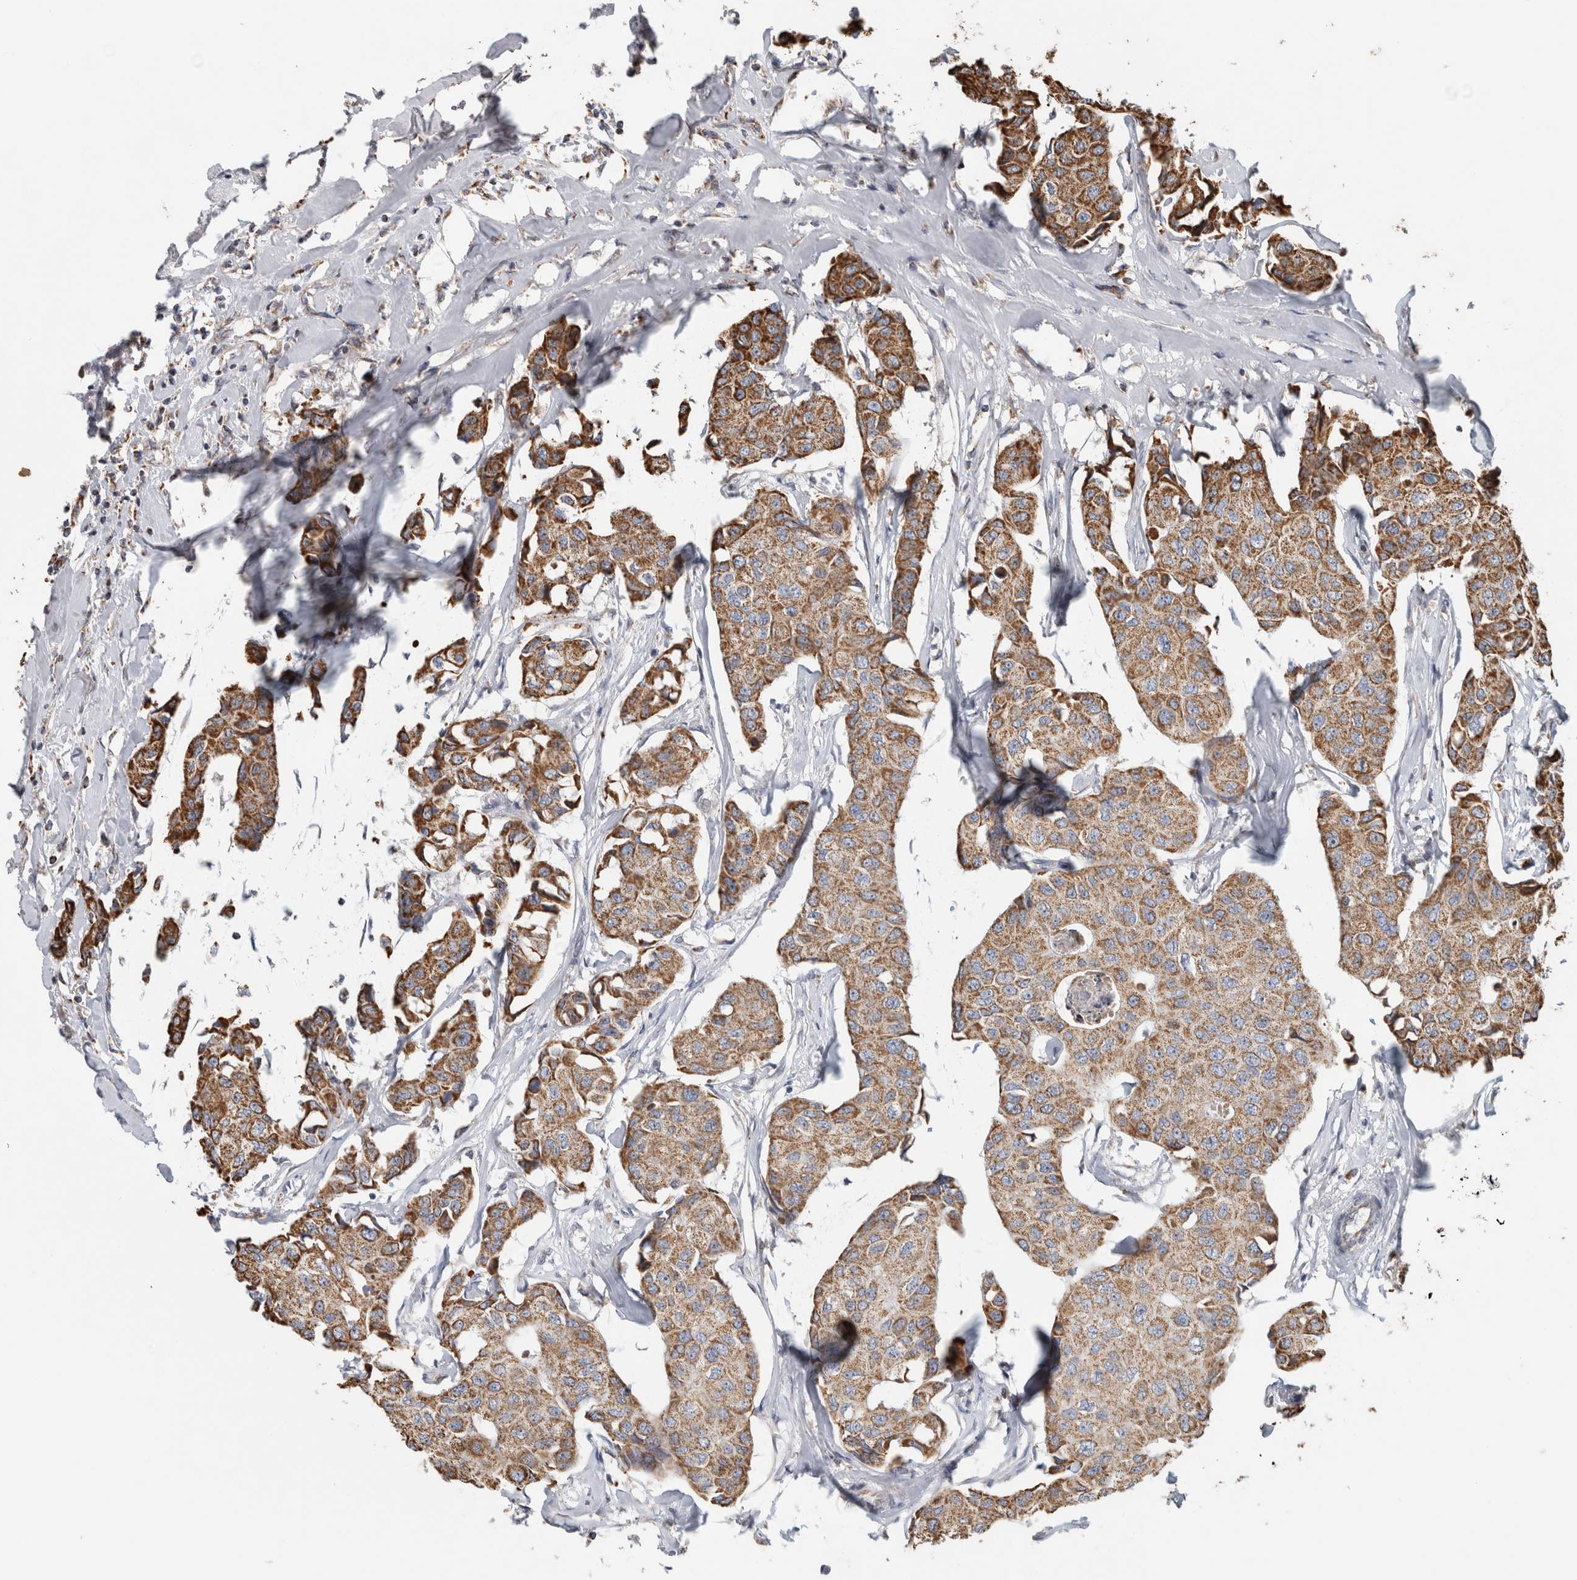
{"staining": {"intensity": "moderate", "quantity": ">75%", "location": "cytoplasmic/membranous"}, "tissue": "breast cancer", "cell_type": "Tumor cells", "image_type": "cancer", "snomed": [{"axis": "morphology", "description": "Duct carcinoma"}, {"axis": "topography", "description": "Breast"}], "caption": "A brown stain labels moderate cytoplasmic/membranous expression of a protein in human breast cancer tumor cells.", "gene": "ST8SIA1", "patient": {"sex": "female", "age": 80}}